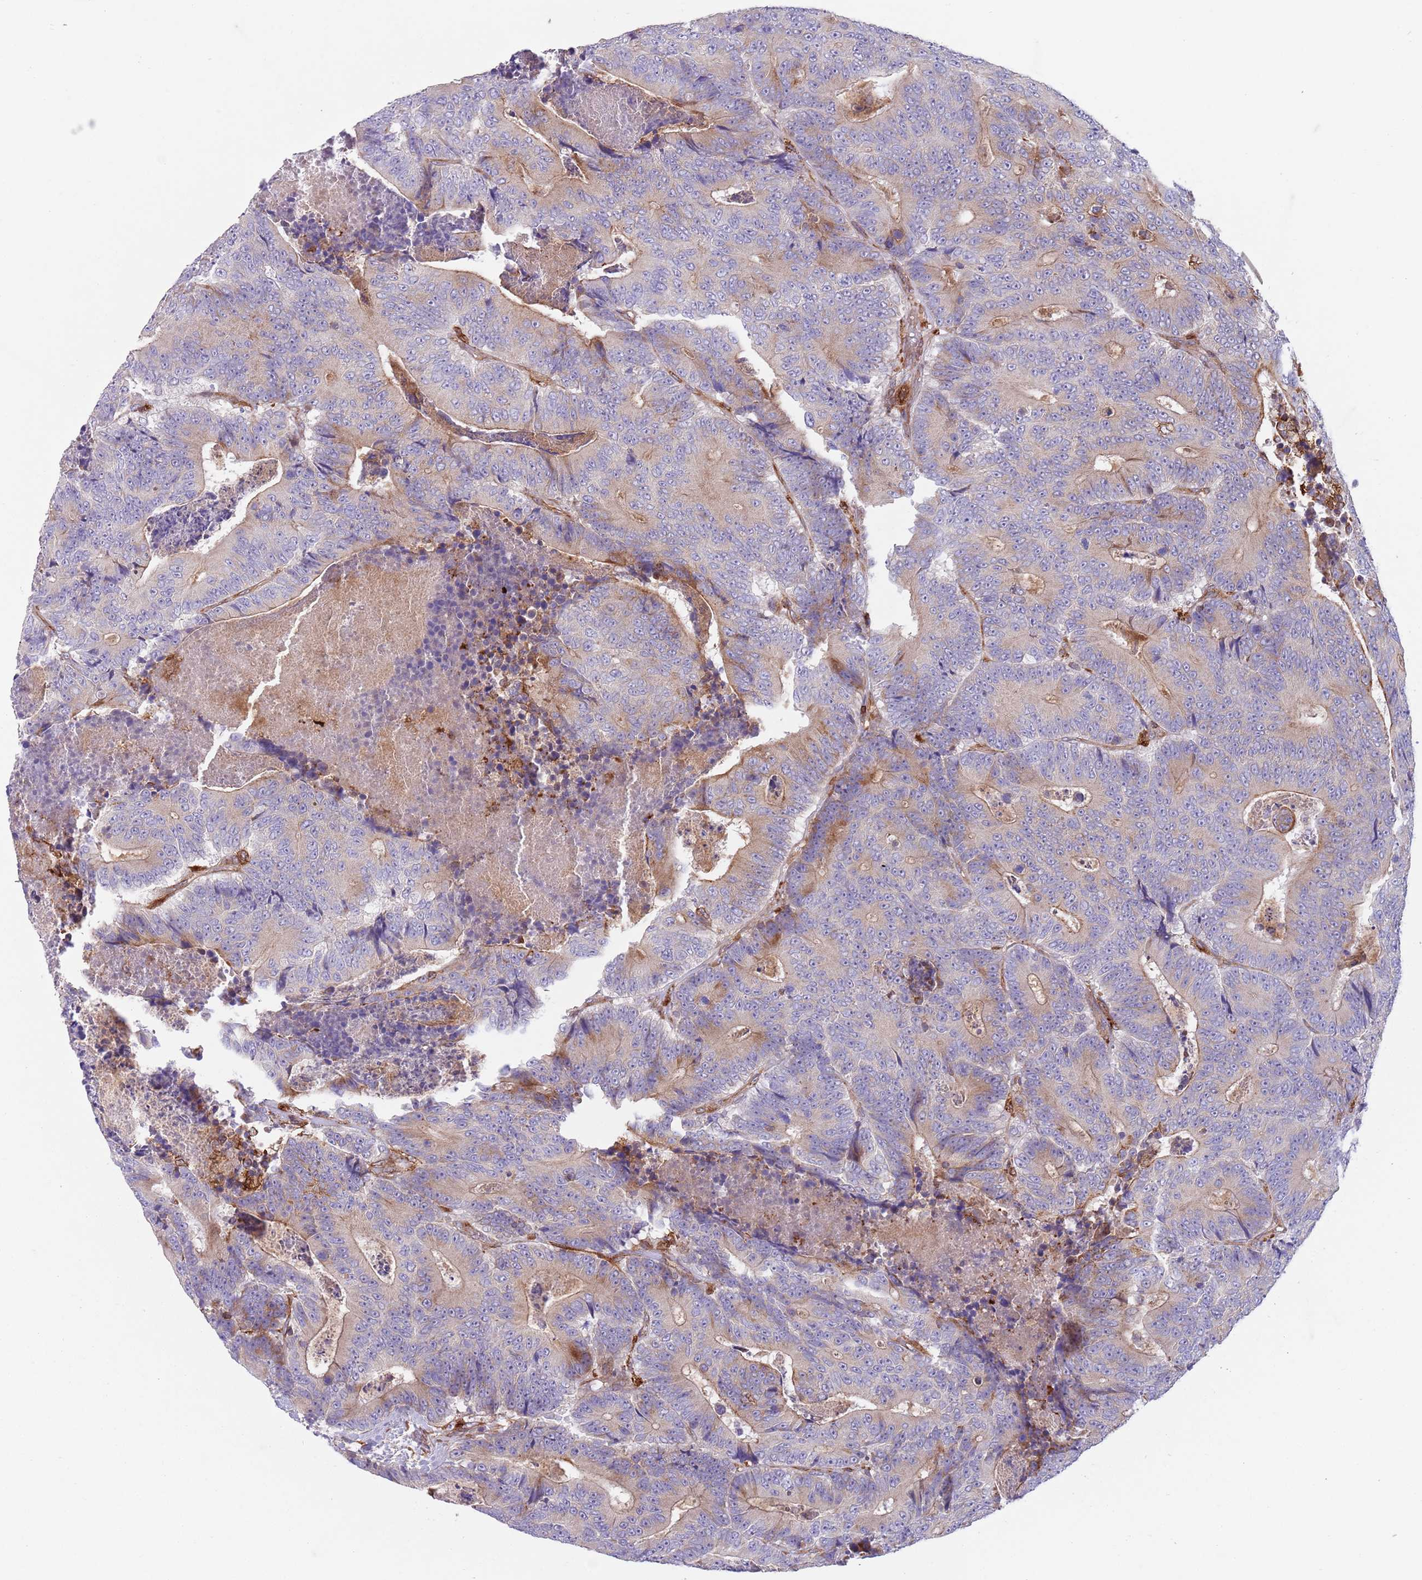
{"staining": {"intensity": "weak", "quantity": "<25%", "location": "cytoplasmic/membranous"}, "tissue": "colorectal cancer", "cell_type": "Tumor cells", "image_type": "cancer", "snomed": [{"axis": "morphology", "description": "Adenocarcinoma, NOS"}, {"axis": "topography", "description": "Colon"}], "caption": "This is a image of IHC staining of colorectal cancer, which shows no positivity in tumor cells.", "gene": "ZMYM5", "patient": {"sex": "male", "age": 83}}